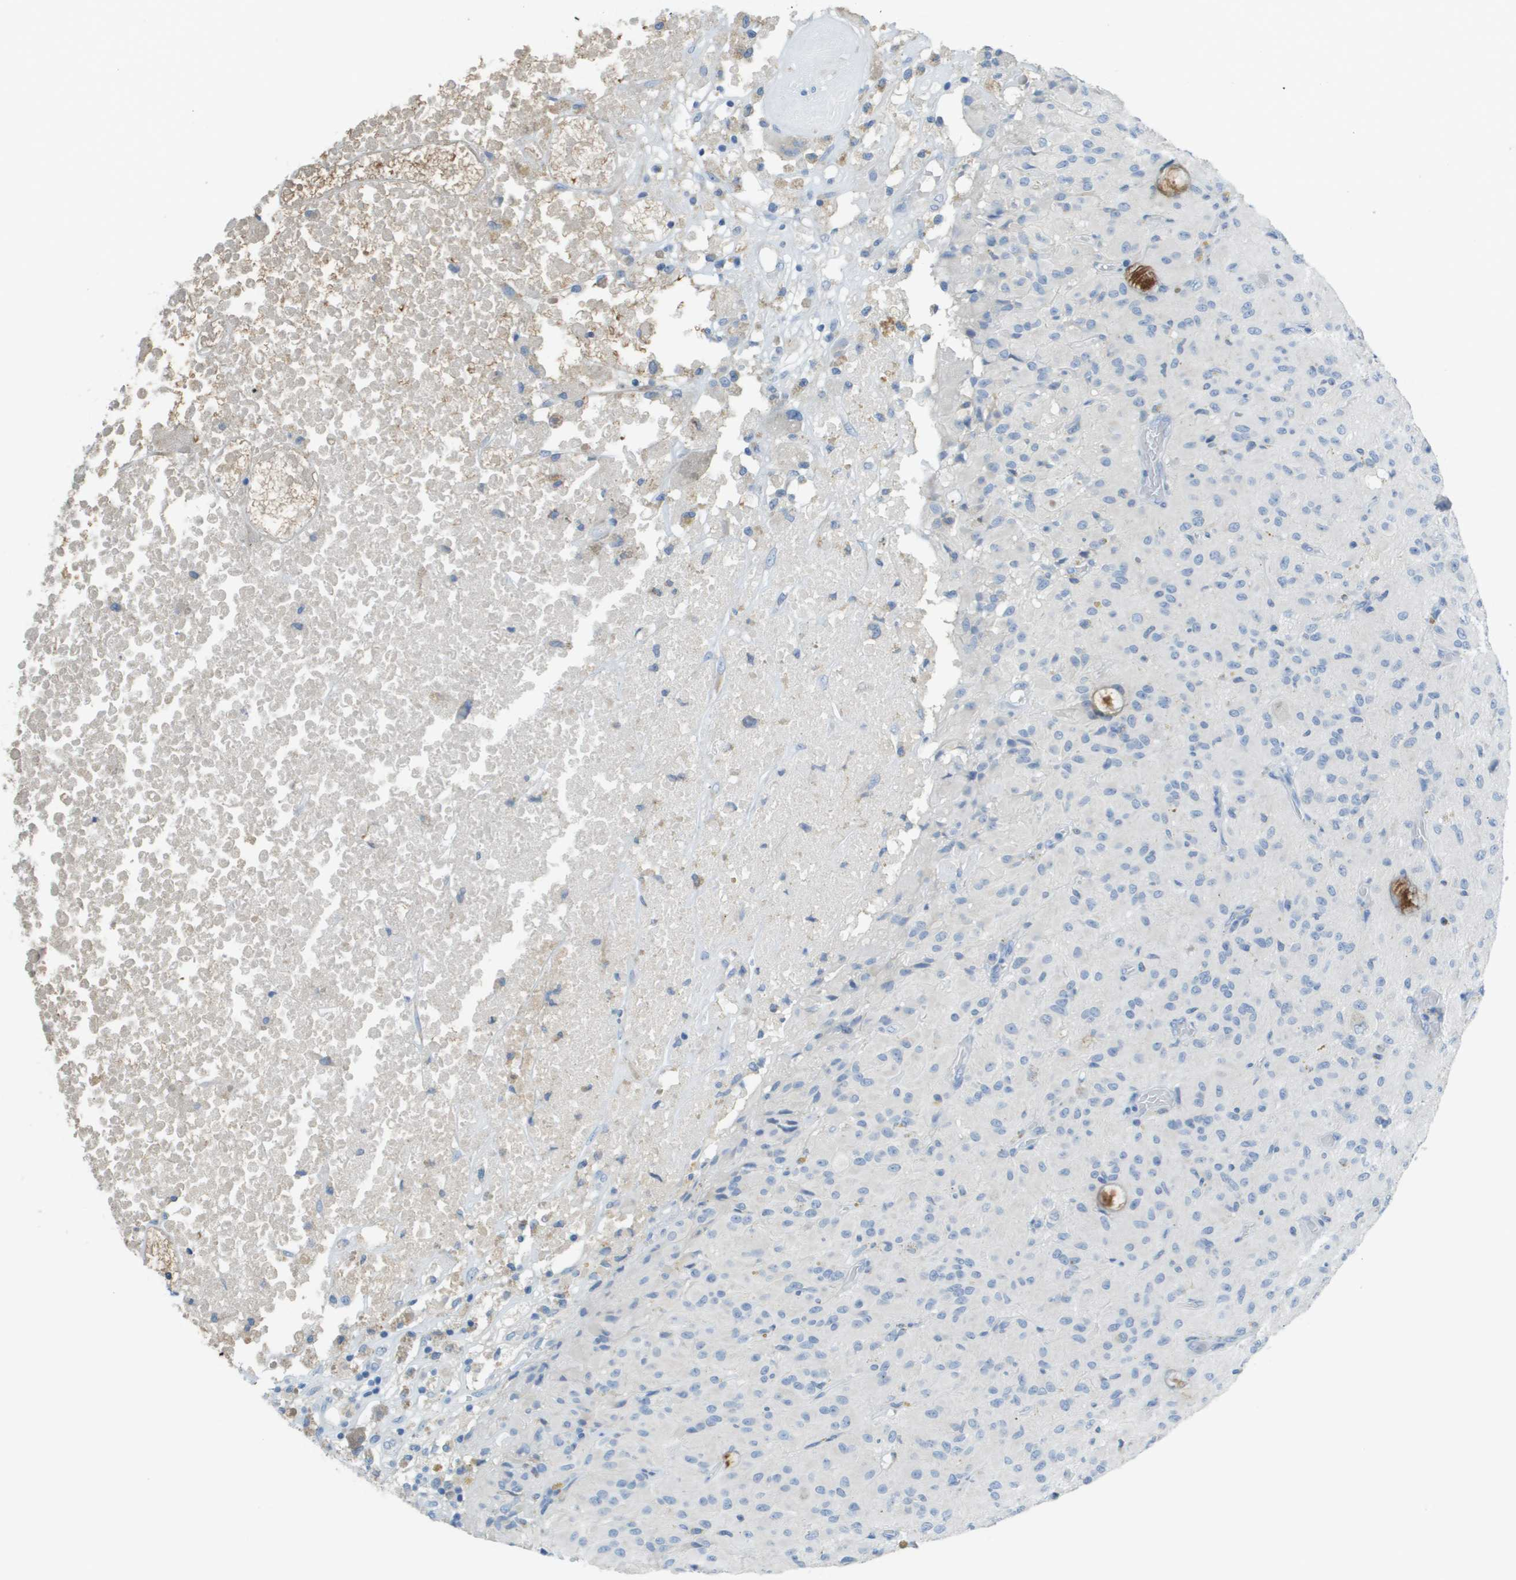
{"staining": {"intensity": "negative", "quantity": "none", "location": "none"}, "tissue": "glioma", "cell_type": "Tumor cells", "image_type": "cancer", "snomed": [{"axis": "morphology", "description": "Glioma, malignant, High grade"}, {"axis": "topography", "description": "Brain"}], "caption": "Tumor cells show no significant staining in malignant glioma (high-grade).", "gene": "PTGDR2", "patient": {"sex": "female", "age": 59}}